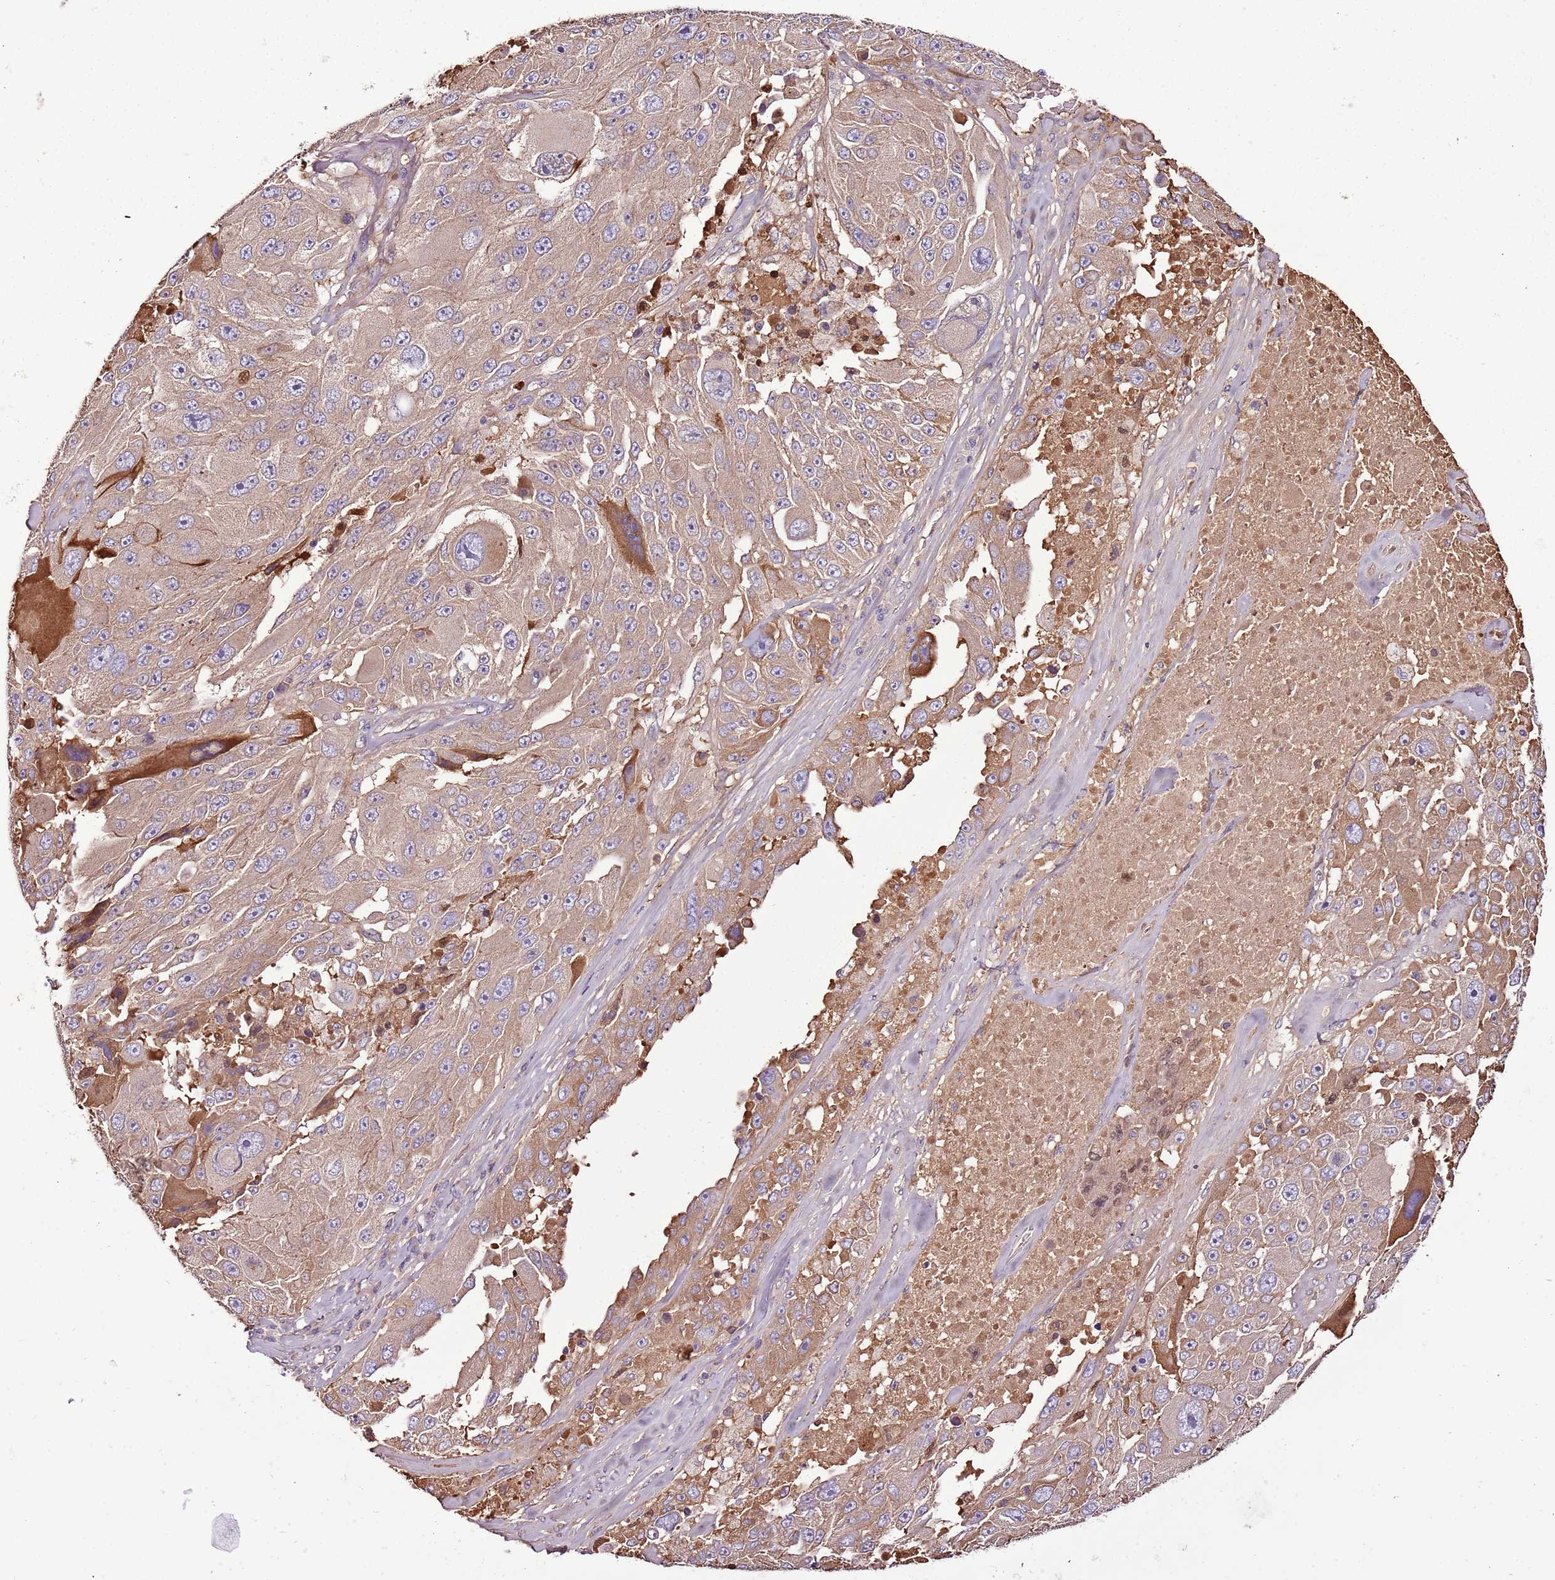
{"staining": {"intensity": "moderate", "quantity": ">75%", "location": "cytoplasmic/membranous"}, "tissue": "melanoma", "cell_type": "Tumor cells", "image_type": "cancer", "snomed": [{"axis": "morphology", "description": "Malignant melanoma, Metastatic site"}, {"axis": "topography", "description": "Lymph node"}], "caption": "Moderate cytoplasmic/membranous expression is present in approximately >75% of tumor cells in malignant melanoma (metastatic site).", "gene": "DENR", "patient": {"sex": "male", "age": 62}}